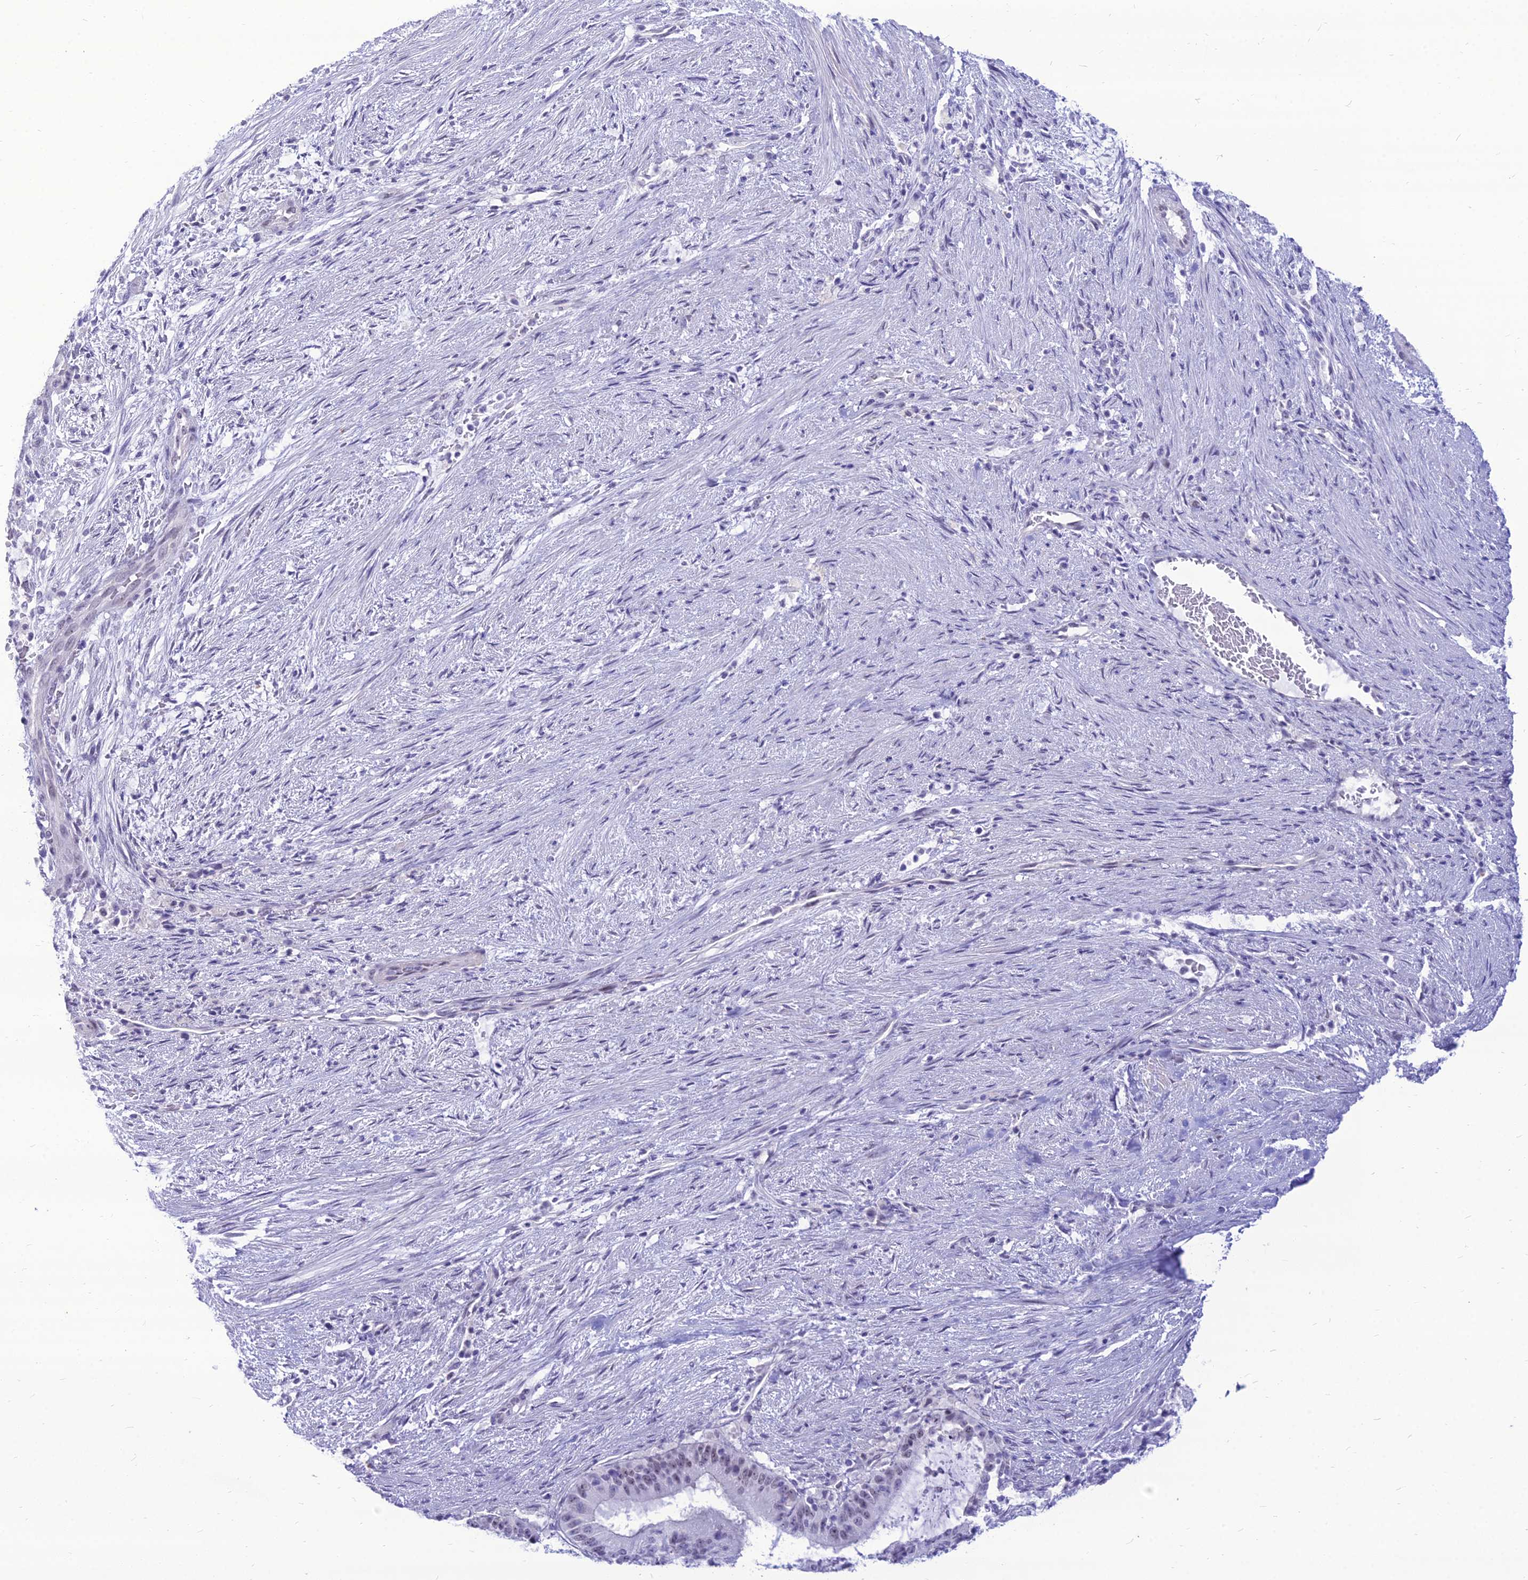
{"staining": {"intensity": "weak", "quantity": "<25%", "location": "nuclear"}, "tissue": "liver cancer", "cell_type": "Tumor cells", "image_type": "cancer", "snomed": [{"axis": "morphology", "description": "Normal tissue, NOS"}, {"axis": "morphology", "description": "Cholangiocarcinoma"}, {"axis": "topography", "description": "Liver"}, {"axis": "topography", "description": "Peripheral nerve tissue"}], "caption": "Tumor cells show no significant protein staining in cholangiocarcinoma (liver).", "gene": "DHX40", "patient": {"sex": "female", "age": 73}}